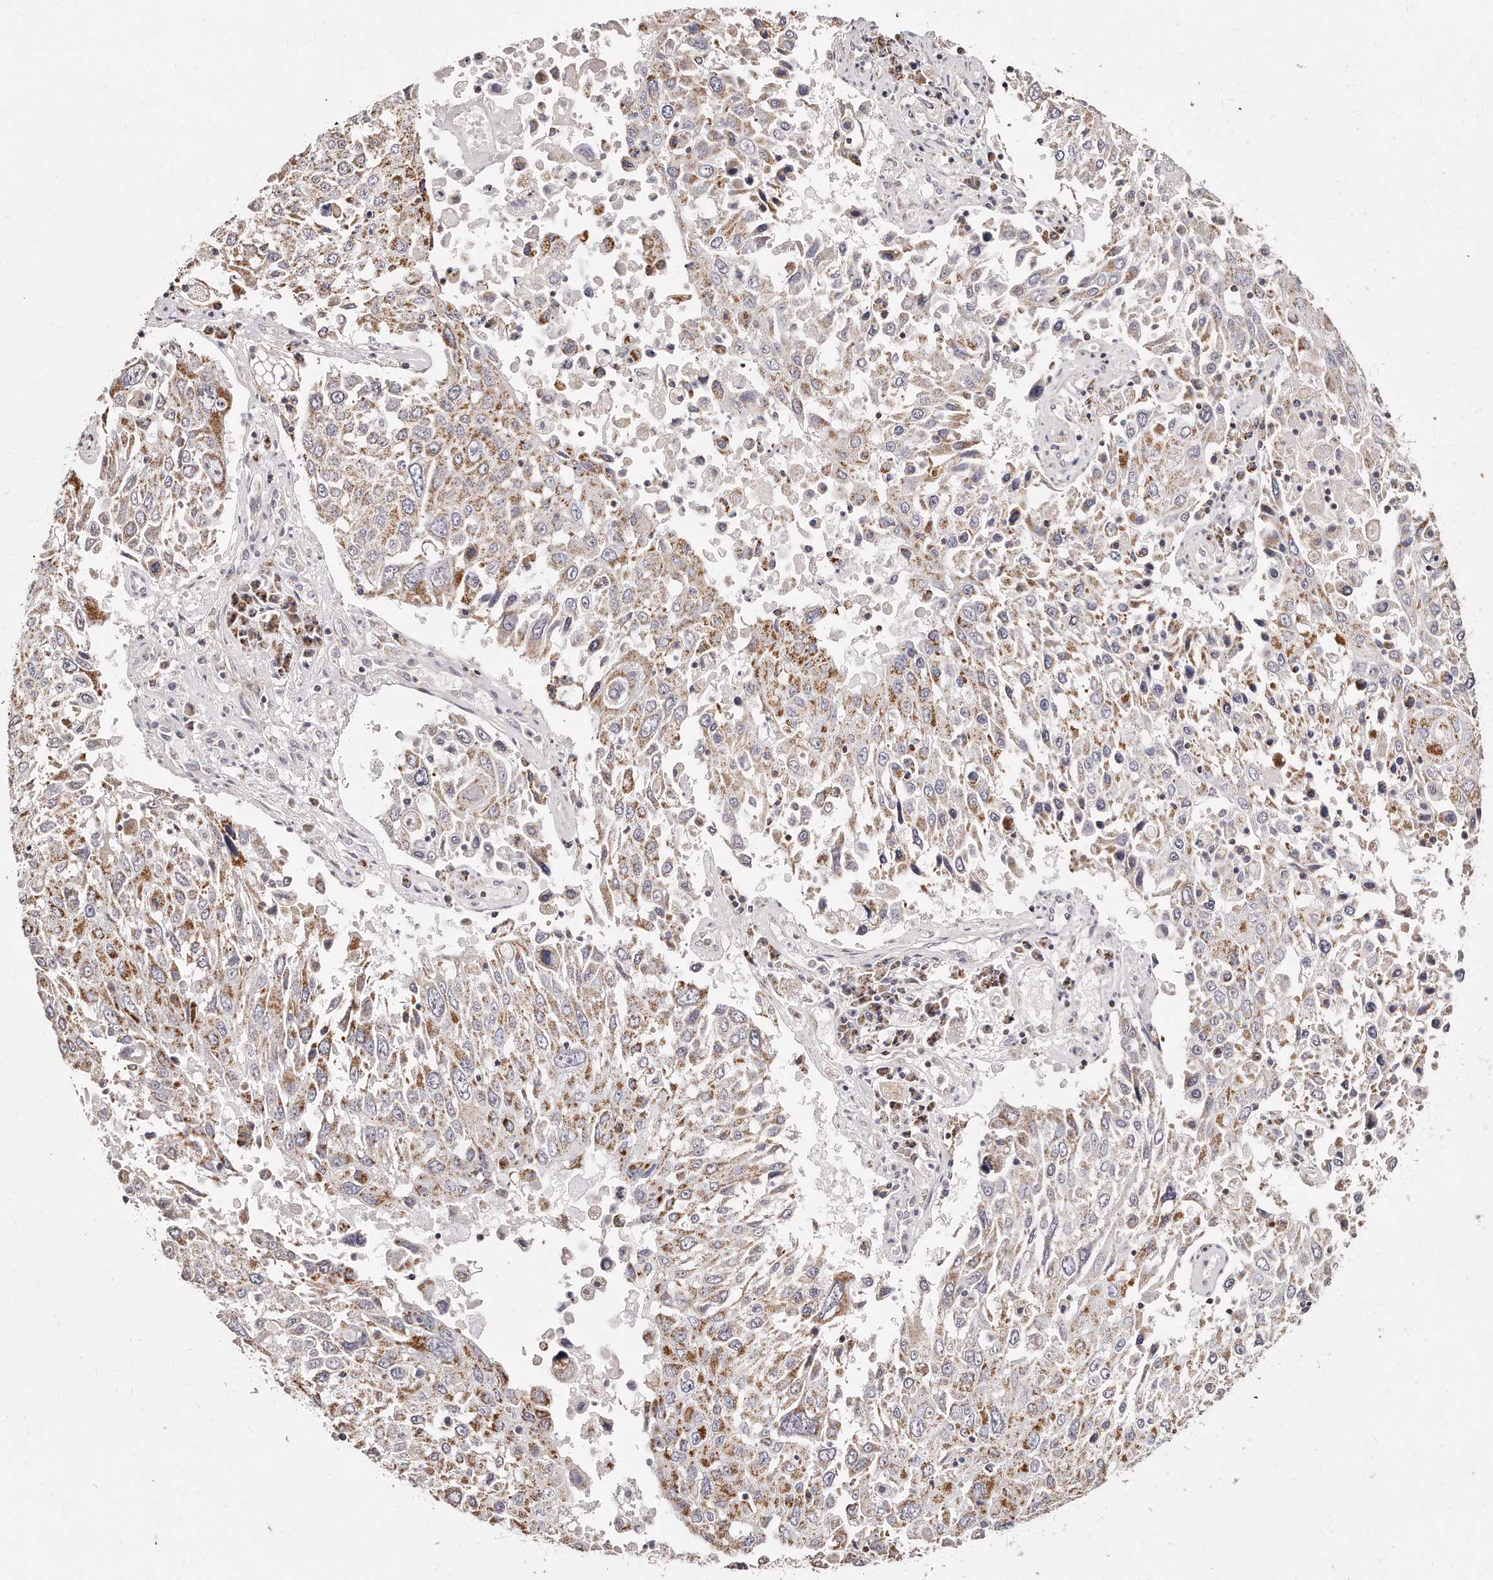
{"staining": {"intensity": "moderate", "quantity": ">75%", "location": "cytoplasmic/membranous"}, "tissue": "lung cancer", "cell_type": "Tumor cells", "image_type": "cancer", "snomed": [{"axis": "morphology", "description": "Squamous cell carcinoma, NOS"}, {"axis": "topography", "description": "Lung"}], "caption": "Protein staining displays moderate cytoplasmic/membranous expression in approximately >75% of tumor cells in lung cancer.", "gene": "RTKN", "patient": {"sex": "male", "age": 65}}